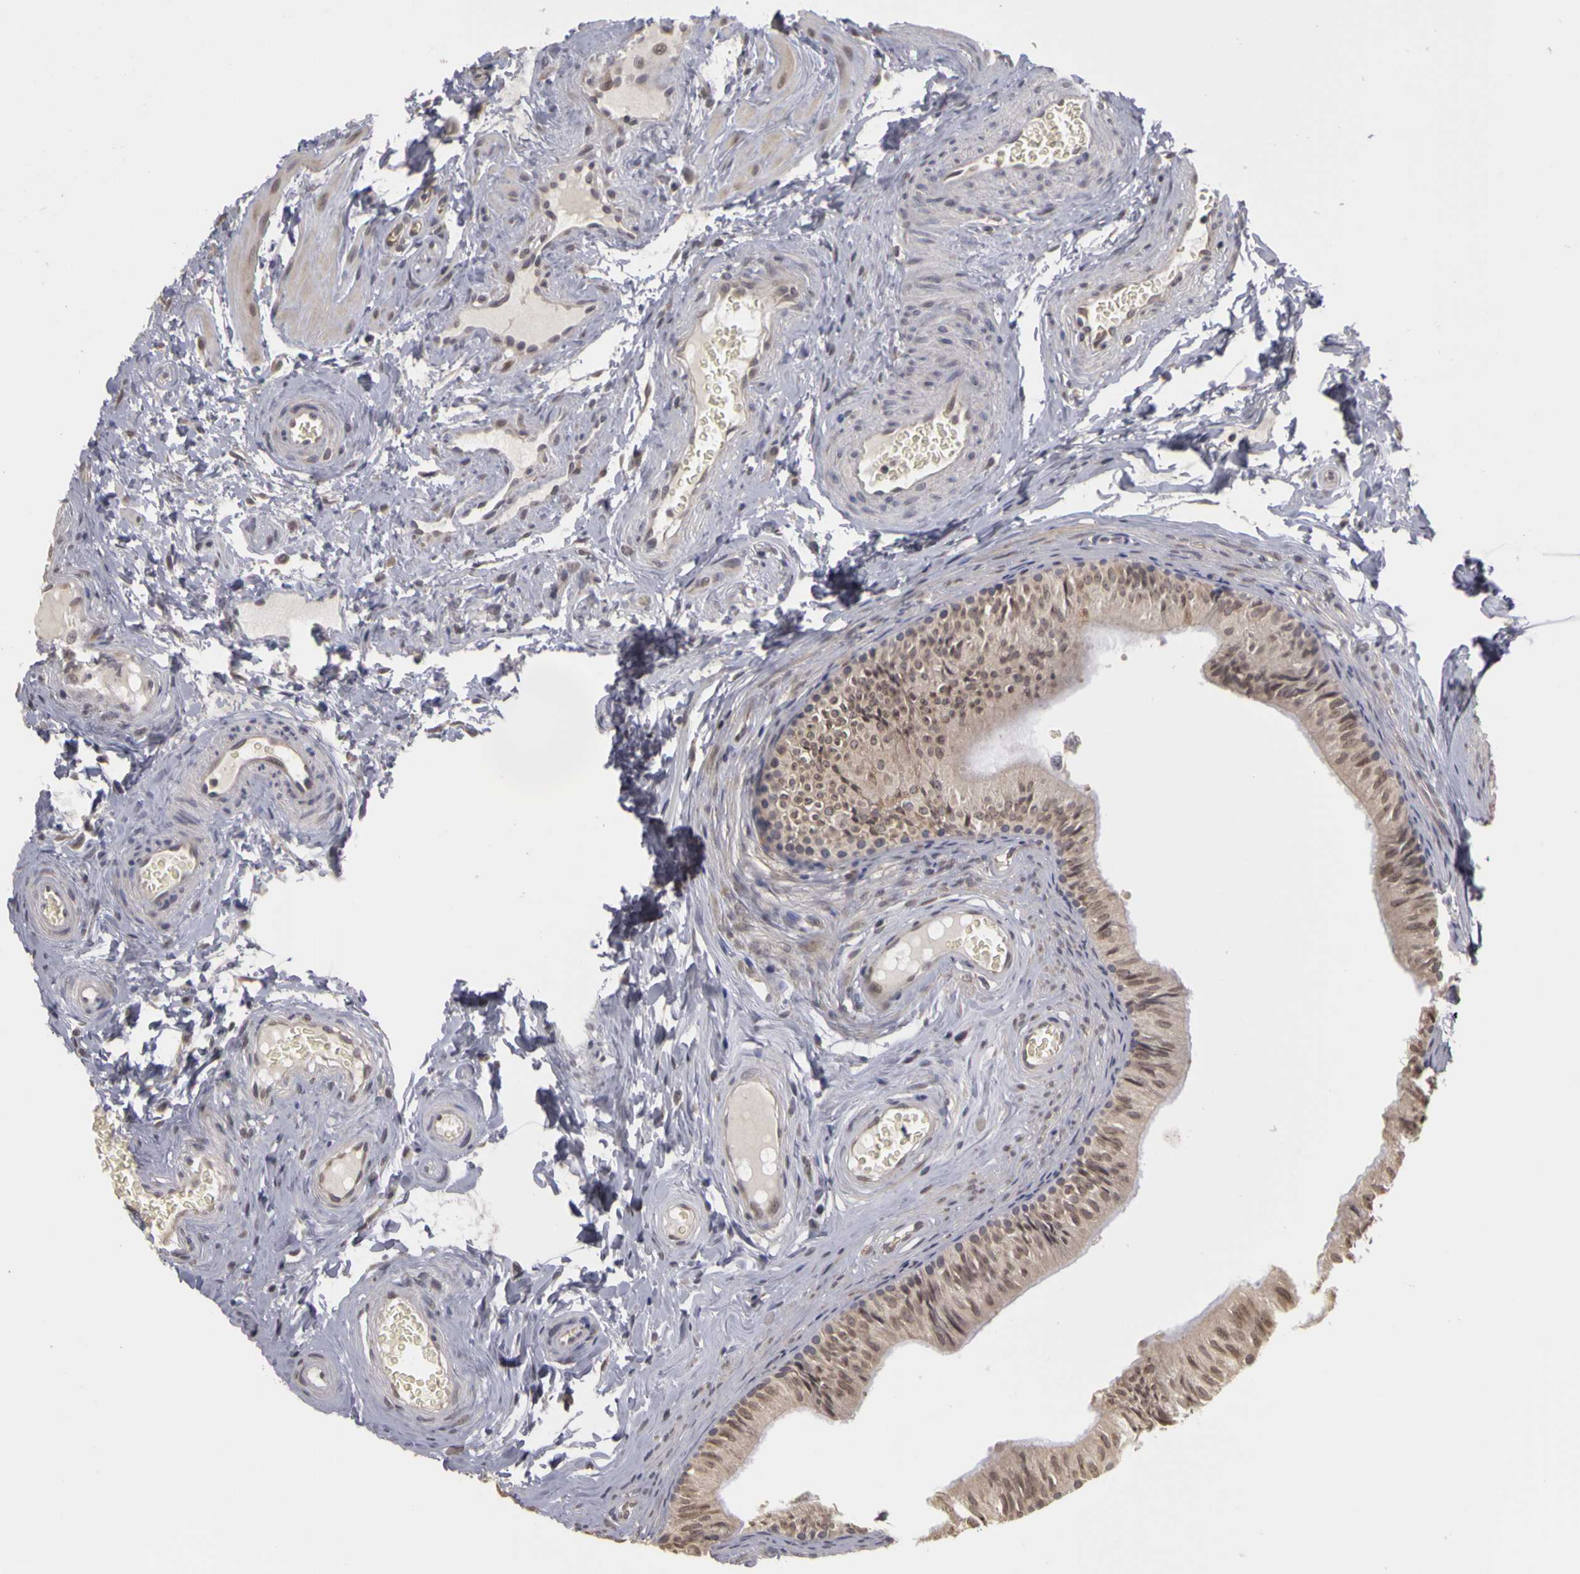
{"staining": {"intensity": "moderate", "quantity": ">75%", "location": "cytoplasmic/membranous,nuclear"}, "tissue": "epididymis", "cell_type": "Glandular cells", "image_type": "normal", "snomed": [{"axis": "morphology", "description": "Normal tissue, NOS"}, {"axis": "topography", "description": "Epididymis"}], "caption": "Protein analysis of benign epididymis displays moderate cytoplasmic/membranous,nuclear positivity in about >75% of glandular cells.", "gene": "FRMD7", "patient": {"sex": "male", "age": 23}}